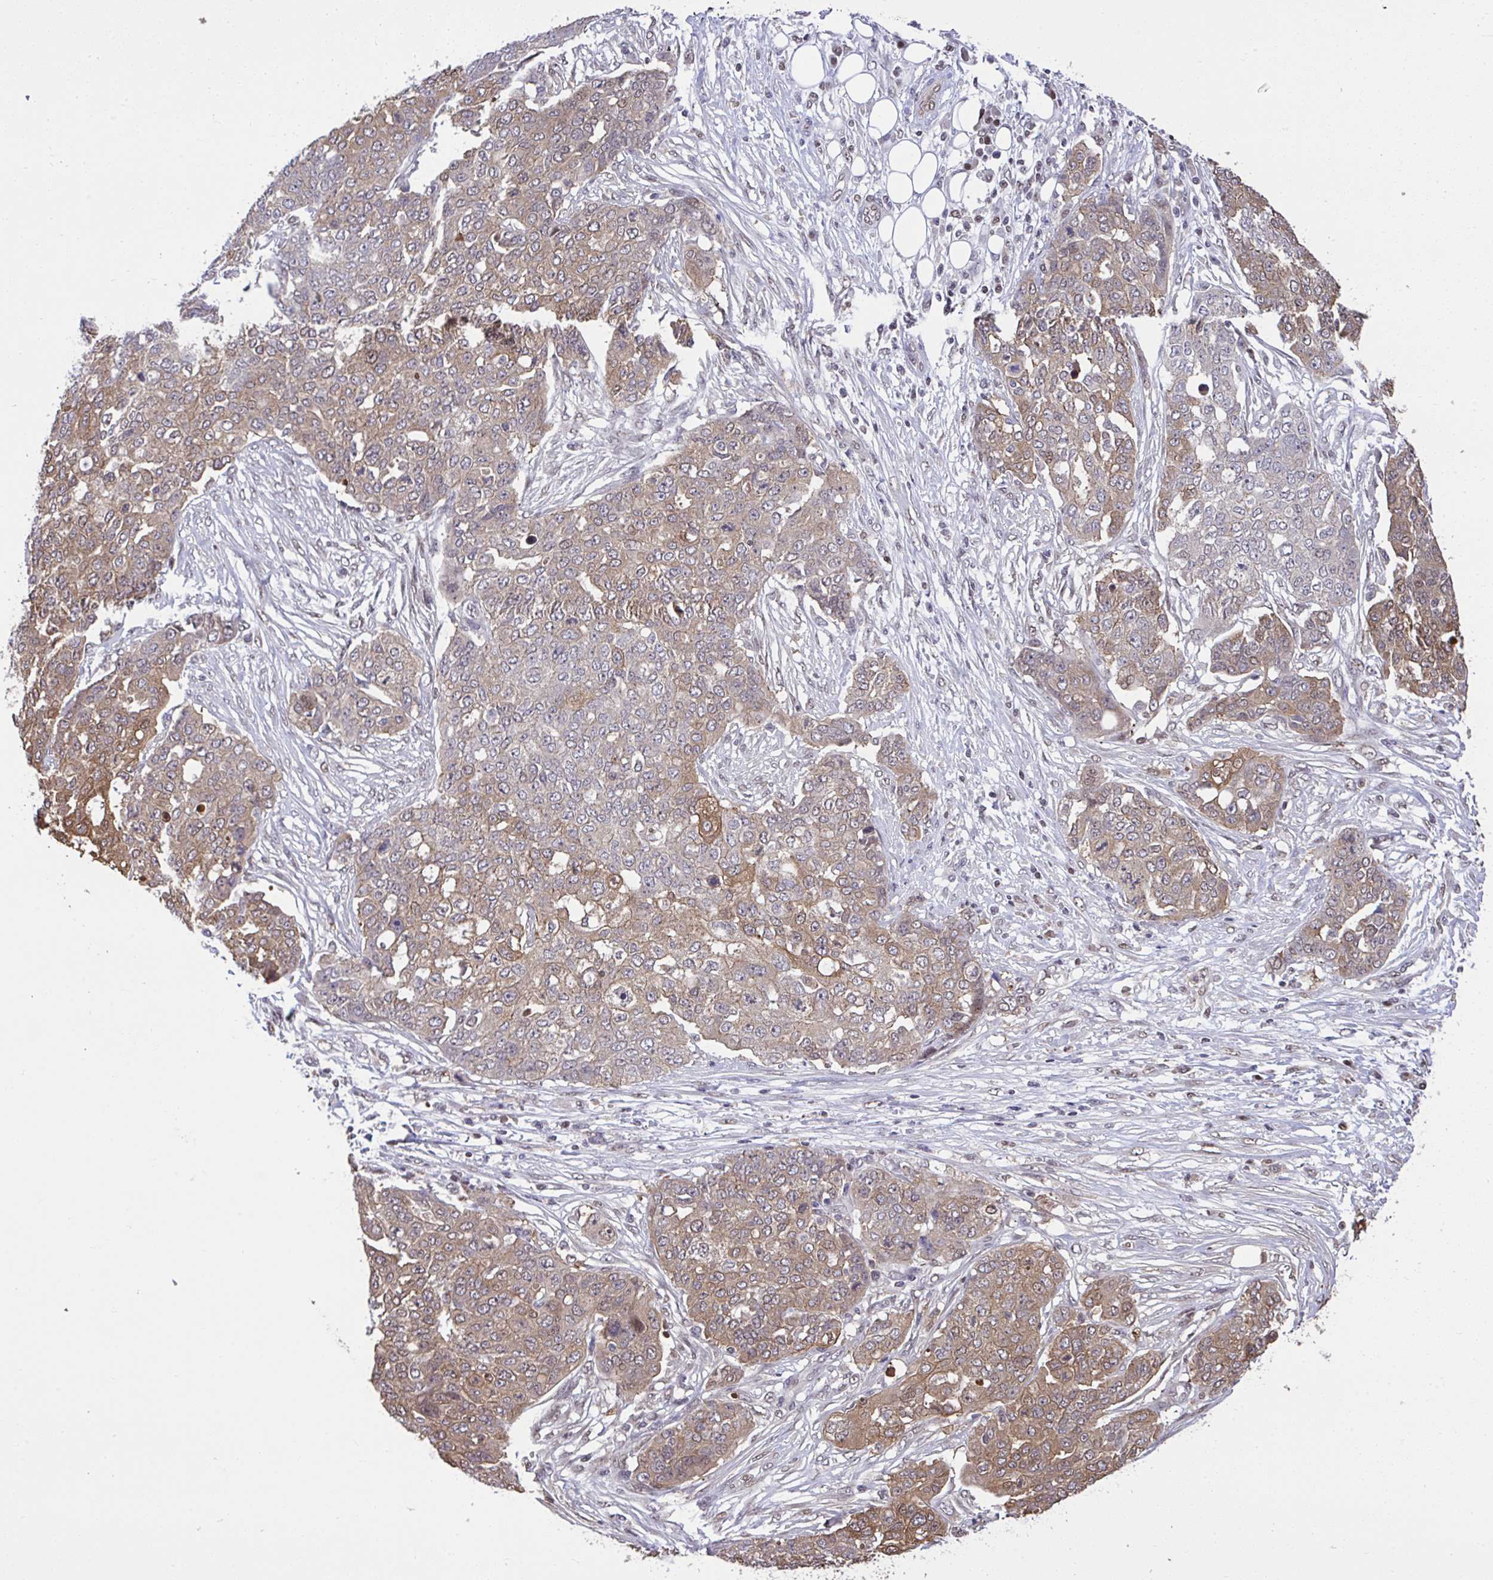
{"staining": {"intensity": "moderate", "quantity": "25%-75%", "location": "cytoplasmic/membranous"}, "tissue": "ovarian cancer", "cell_type": "Tumor cells", "image_type": "cancer", "snomed": [{"axis": "morphology", "description": "Cystadenocarcinoma, serous, NOS"}, {"axis": "topography", "description": "Soft tissue"}, {"axis": "topography", "description": "Ovary"}], "caption": "This is a histology image of immunohistochemistry staining of serous cystadenocarcinoma (ovarian), which shows moderate staining in the cytoplasmic/membranous of tumor cells.", "gene": "GLIS3", "patient": {"sex": "female", "age": 57}}